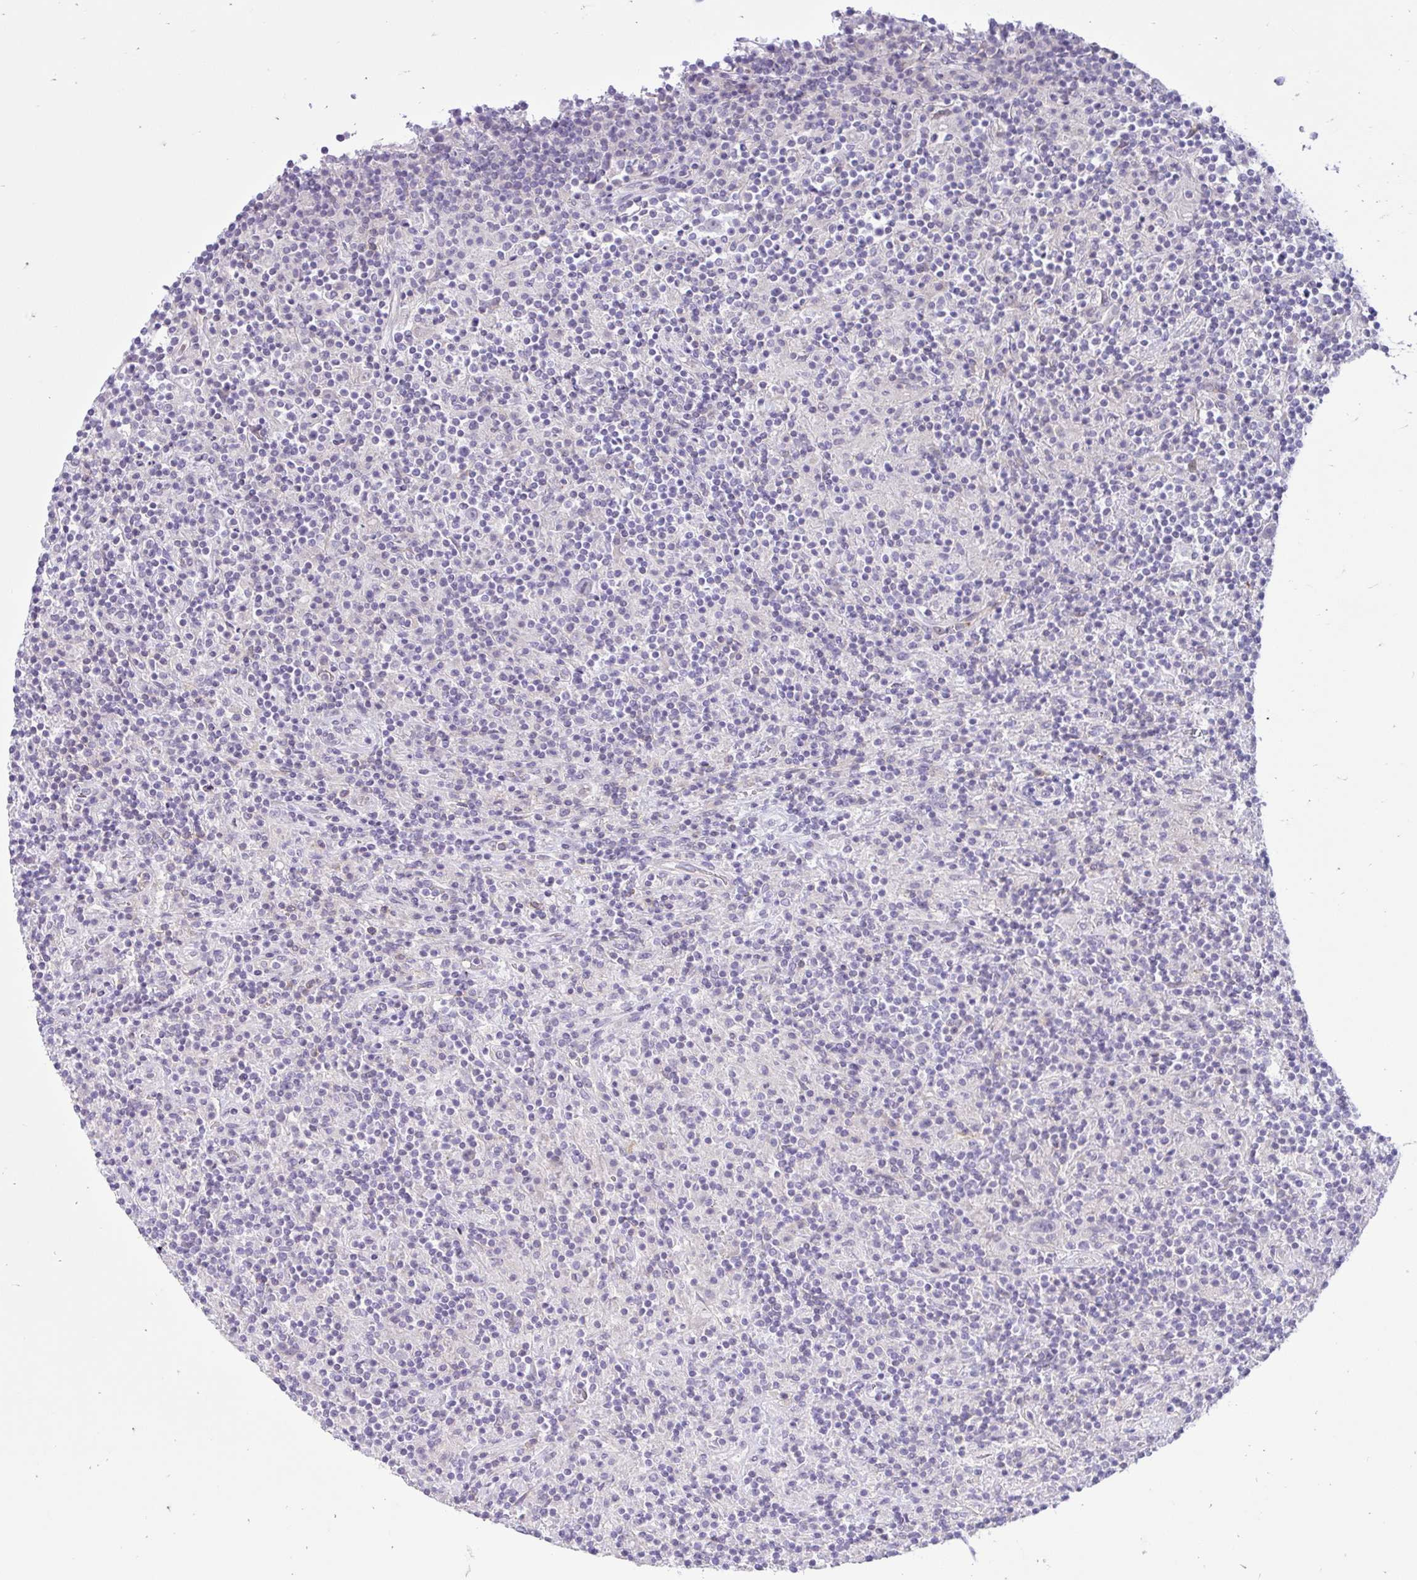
{"staining": {"intensity": "negative", "quantity": "none", "location": "none"}, "tissue": "lymphoma", "cell_type": "Tumor cells", "image_type": "cancer", "snomed": [{"axis": "morphology", "description": "Hodgkin's disease, NOS"}, {"axis": "topography", "description": "Lymph node"}], "caption": "High magnification brightfield microscopy of Hodgkin's disease stained with DAB (3,3'-diaminobenzidine) (brown) and counterstained with hematoxylin (blue): tumor cells show no significant staining.", "gene": "ZNF101", "patient": {"sex": "male", "age": 70}}